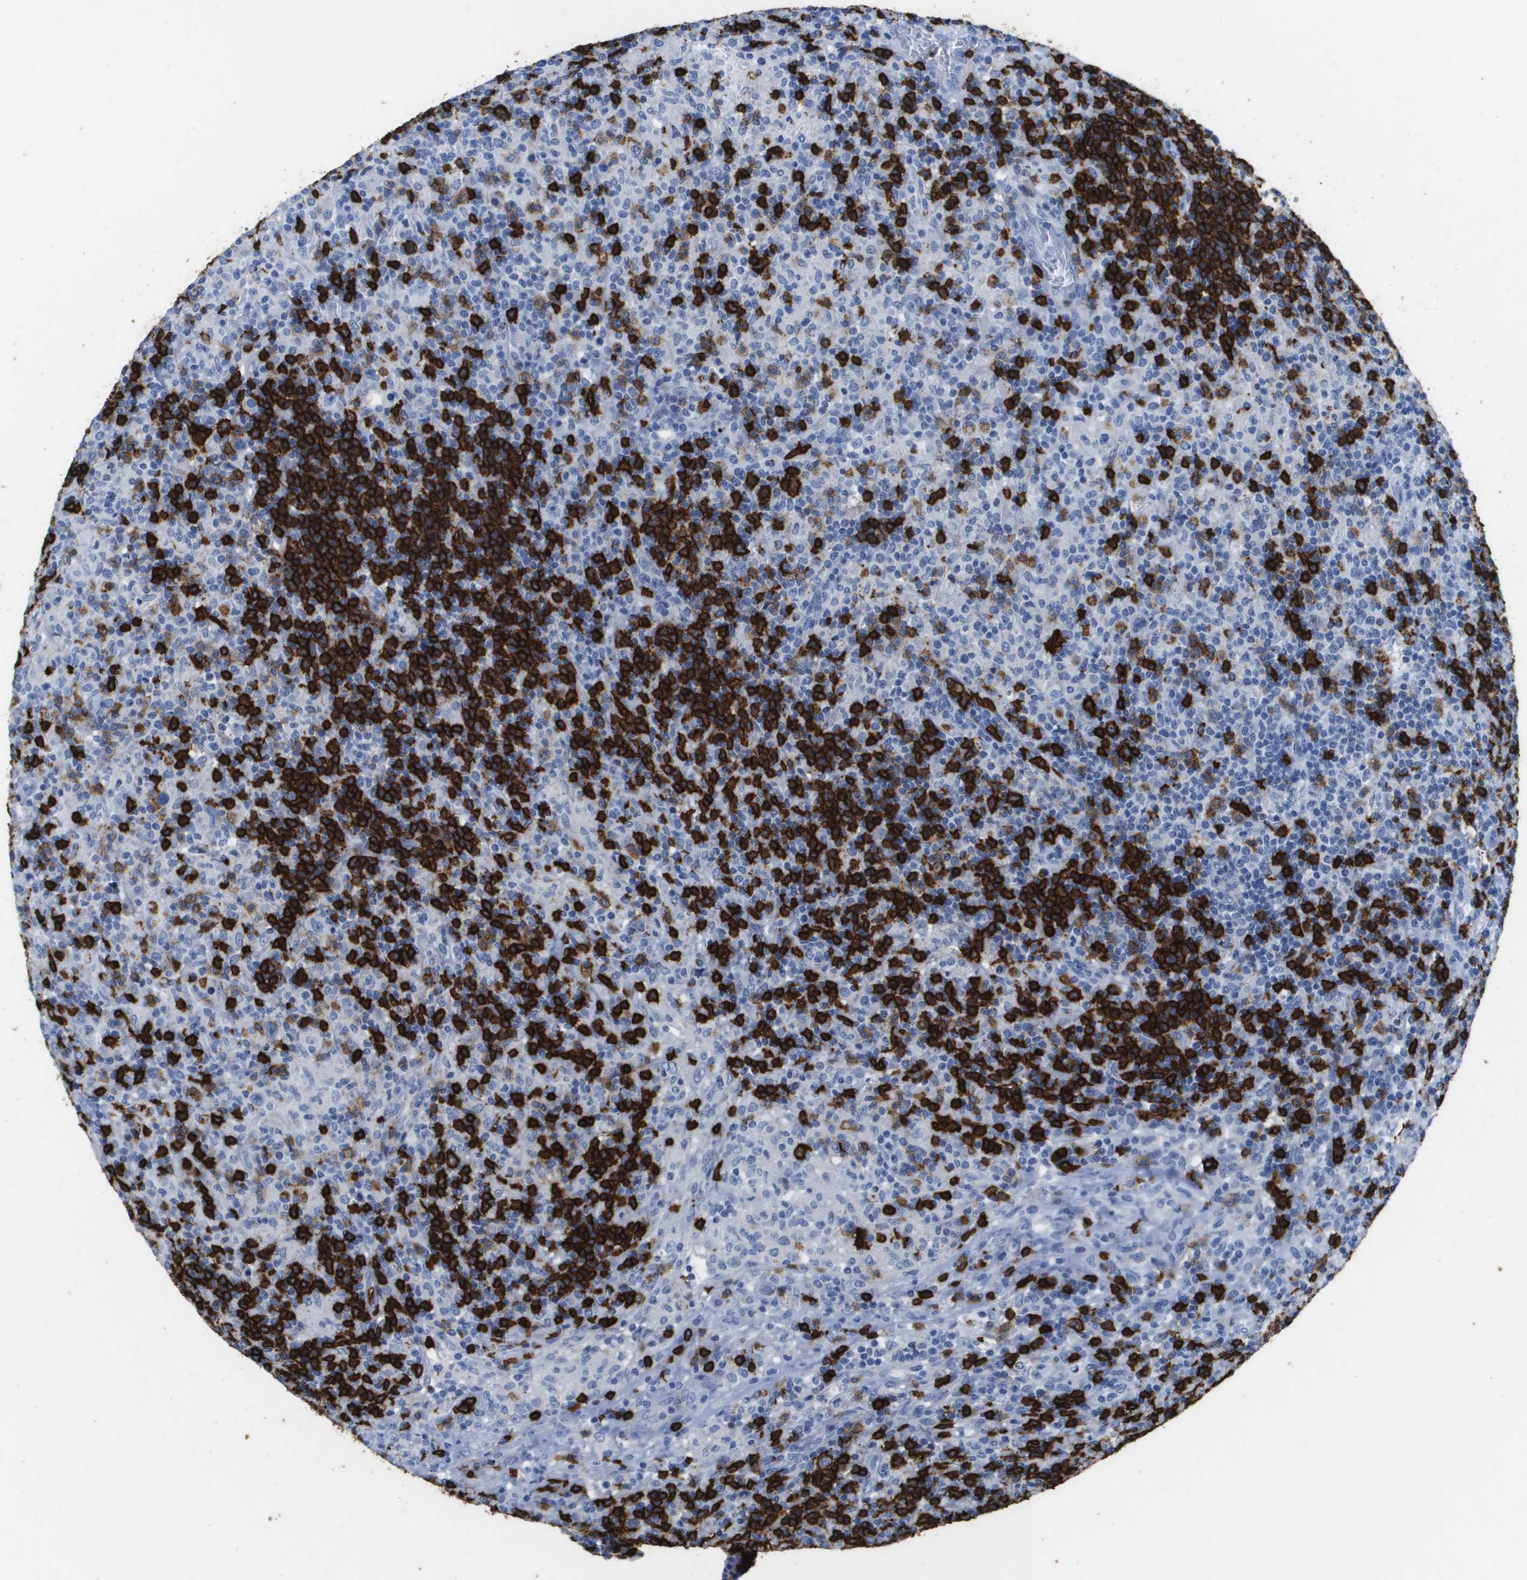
{"staining": {"intensity": "strong", "quantity": ">75%", "location": "cytoplasmic/membranous"}, "tissue": "lymphoma", "cell_type": "Tumor cells", "image_type": "cancer", "snomed": [{"axis": "morphology", "description": "Hodgkin's disease, NOS"}, {"axis": "topography", "description": "Lymph node"}], "caption": "Lymphoma stained with a protein marker displays strong staining in tumor cells.", "gene": "MS4A1", "patient": {"sex": "male", "age": 70}}